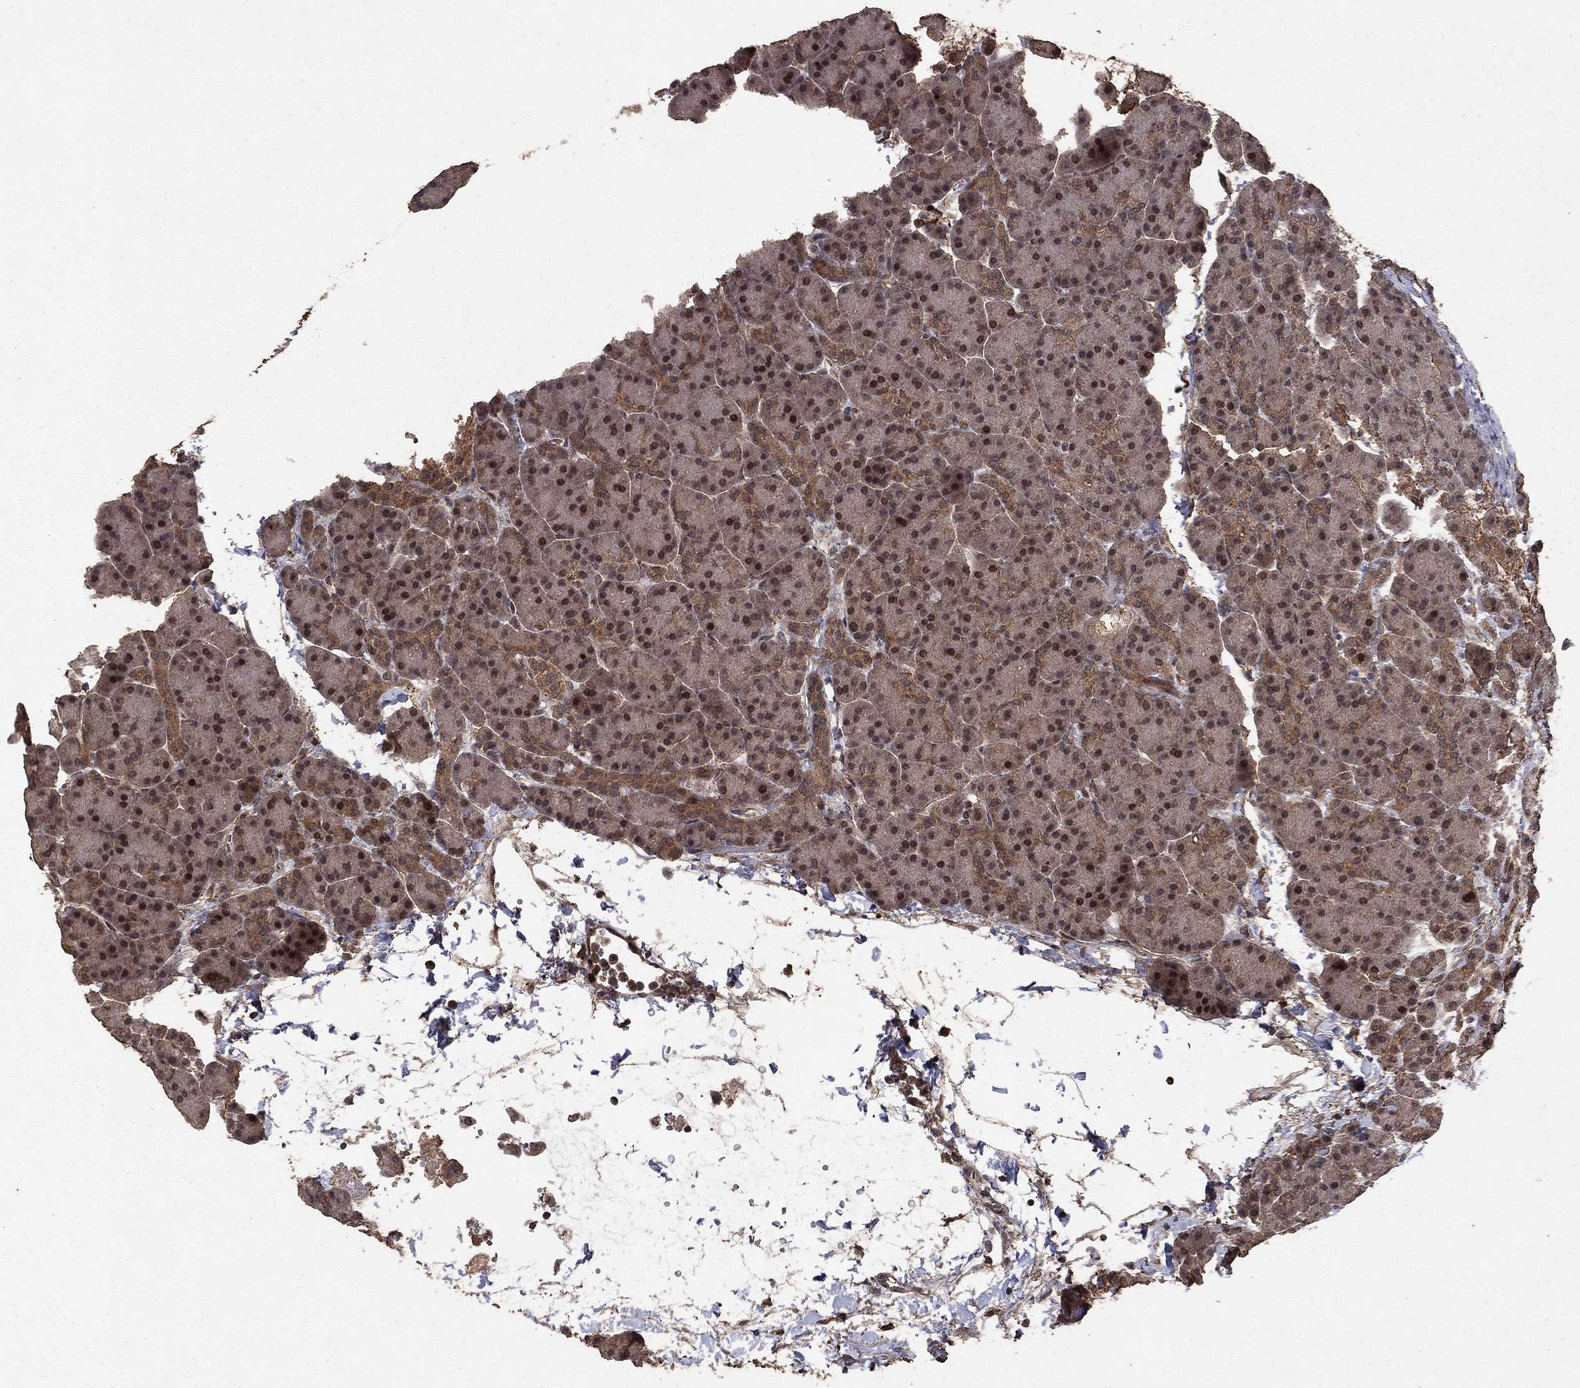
{"staining": {"intensity": "moderate", "quantity": ">75%", "location": "cytoplasmic/membranous,nuclear"}, "tissue": "pancreas", "cell_type": "Exocrine glandular cells", "image_type": "normal", "snomed": [{"axis": "morphology", "description": "Normal tissue, NOS"}, {"axis": "topography", "description": "Pancreas"}], "caption": "Protein staining of unremarkable pancreas reveals moderate cytoplasmic/membranous,nuclear staining in about >75% of exocrine glandular cells.", "gene": "PRDM1", "patient": {"sex": "female", "age": 63}}